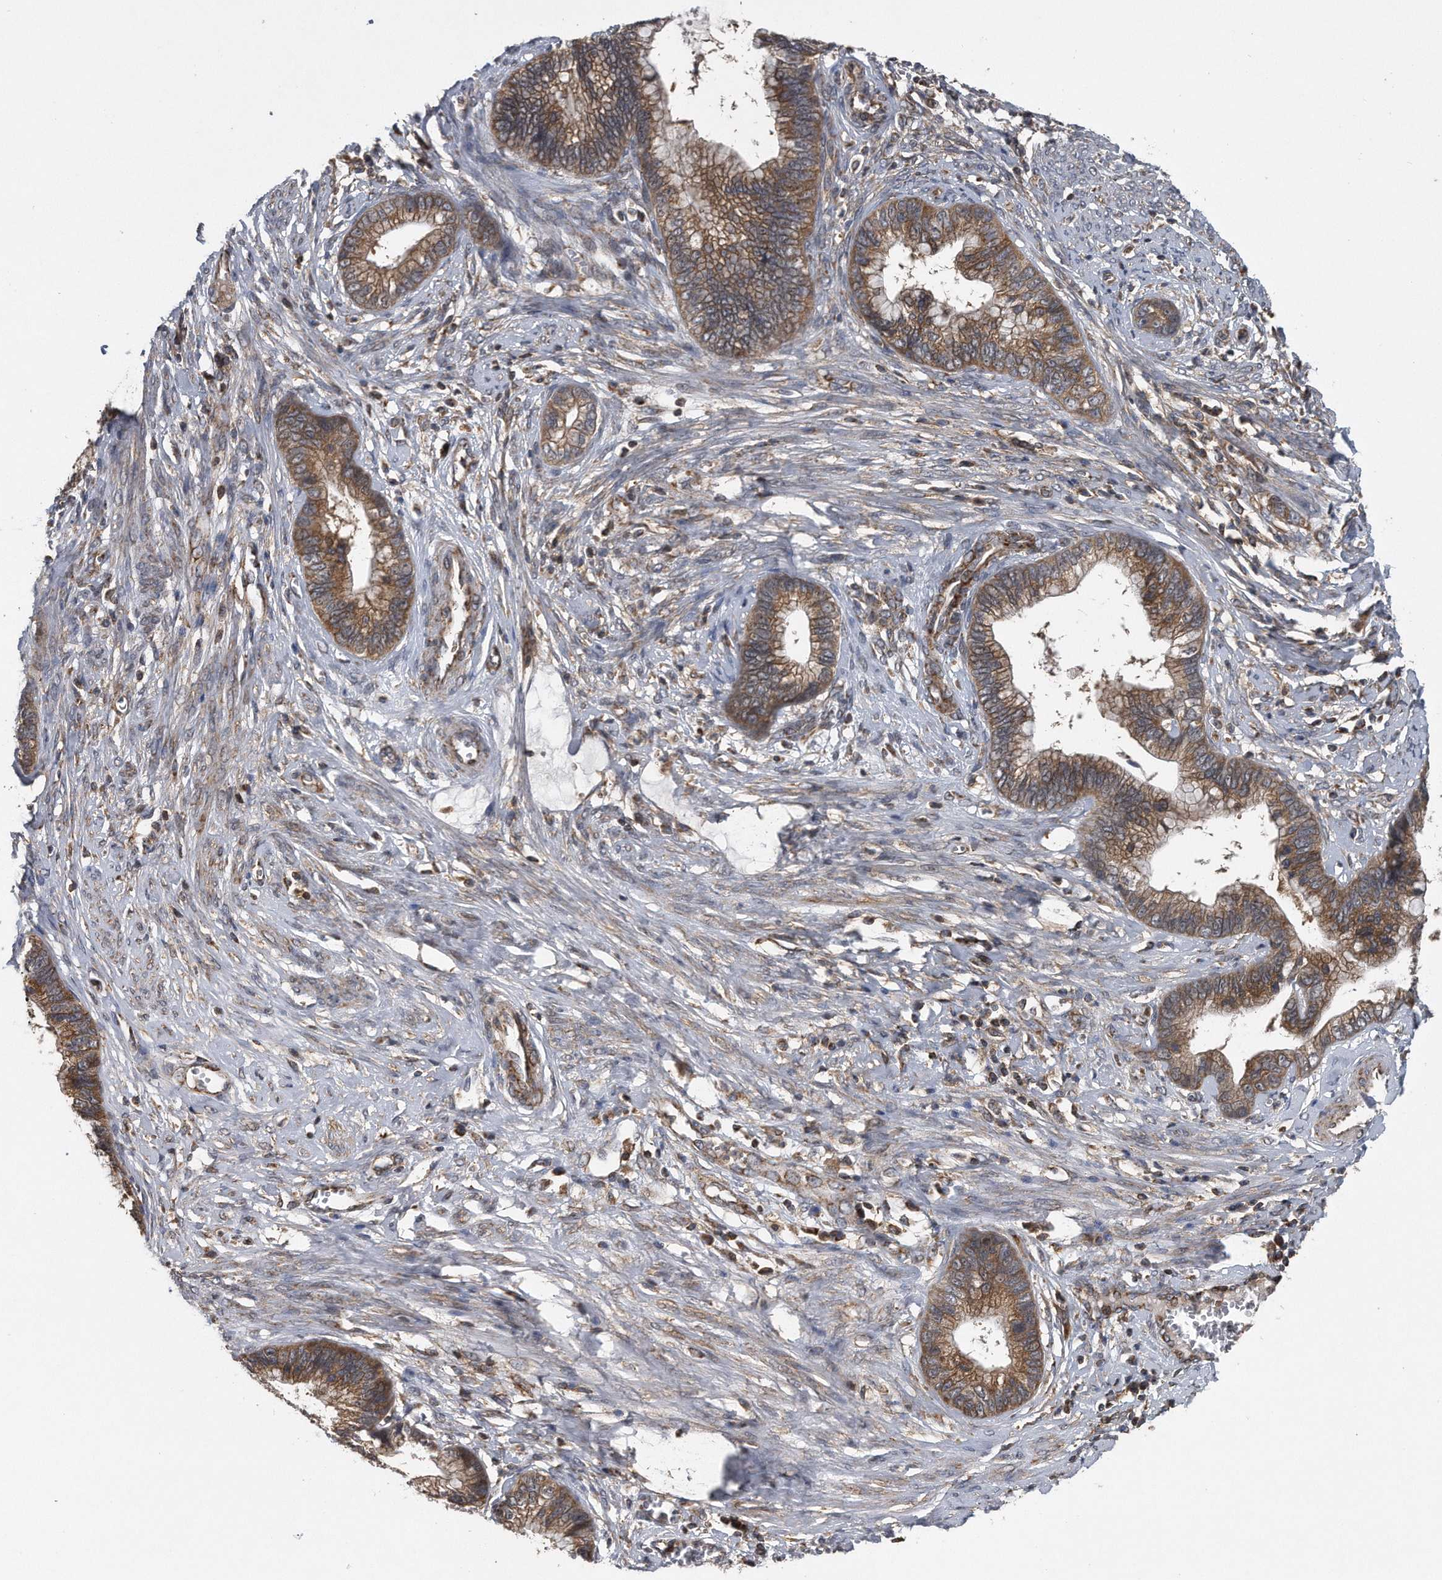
{"staining": {"intensity": "strong", "quantity": ">75%", "location": "cytoplasmic/membranous"}, "tissue": "cervical cancer", "cell_type": "Tumor cells", "image_type": "cancer", "snomed": [{"axis": "morphology", "description": "Adenocarcinoma, NOS"}, {"axis": "topography", "description": "Cervix"}], "caption": "Cervical cancer (adenocarcinoma) stained with immunohistochemistry (IHC) exhibits strong cytoplasmic/membranous staining in approximately >75% of tumor cells.", "gene": "ALPK2", "patient": {"sex": "female", "age": 44}}